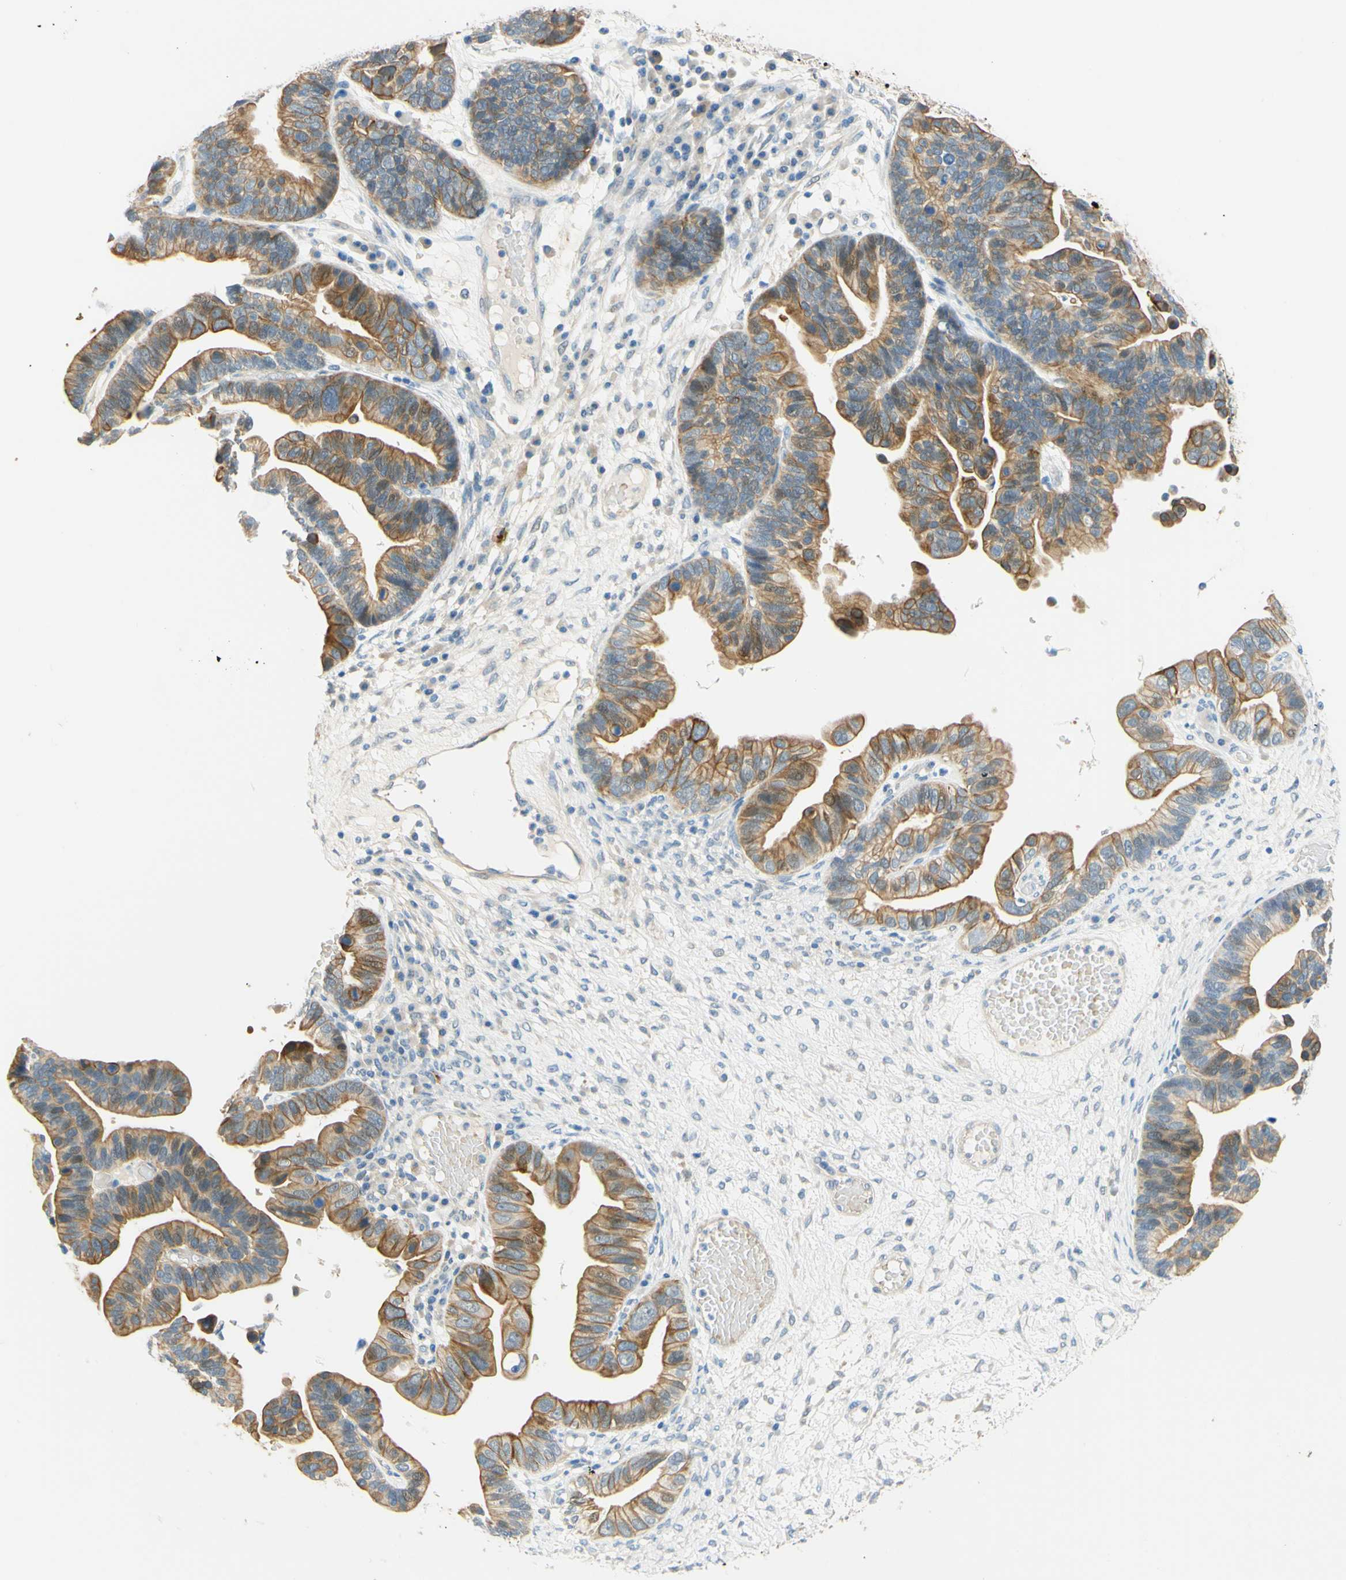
{"staining": {"intensity": "moderate", "quantity": ">75%", "location": "cytoplasmic/membranous"}, "tissue": "ovarian cancer", "cell_type": "Tumor cells", "image_type": "cancer", "snomed": [{"axis": "morphology", "description": "Cystadenocarcinoma, serous, NOS"}, {"axis": "topography", "description": "Ovary"}], "caption": "Immunohistochemistry (IHC) image of neoplastic tissue: ovarian cancer (serous cystadenocarcinoma) stained using immunohistochemistry (IHC) displays medium levels of moderate protein expression localized specifically in the cytoplasmic/membranous of tumor cells, appearing as a cytoplasmic/membranous brown color.", "gene": "ENTREP2", "patient": {"sex": "female", "age": 56}}